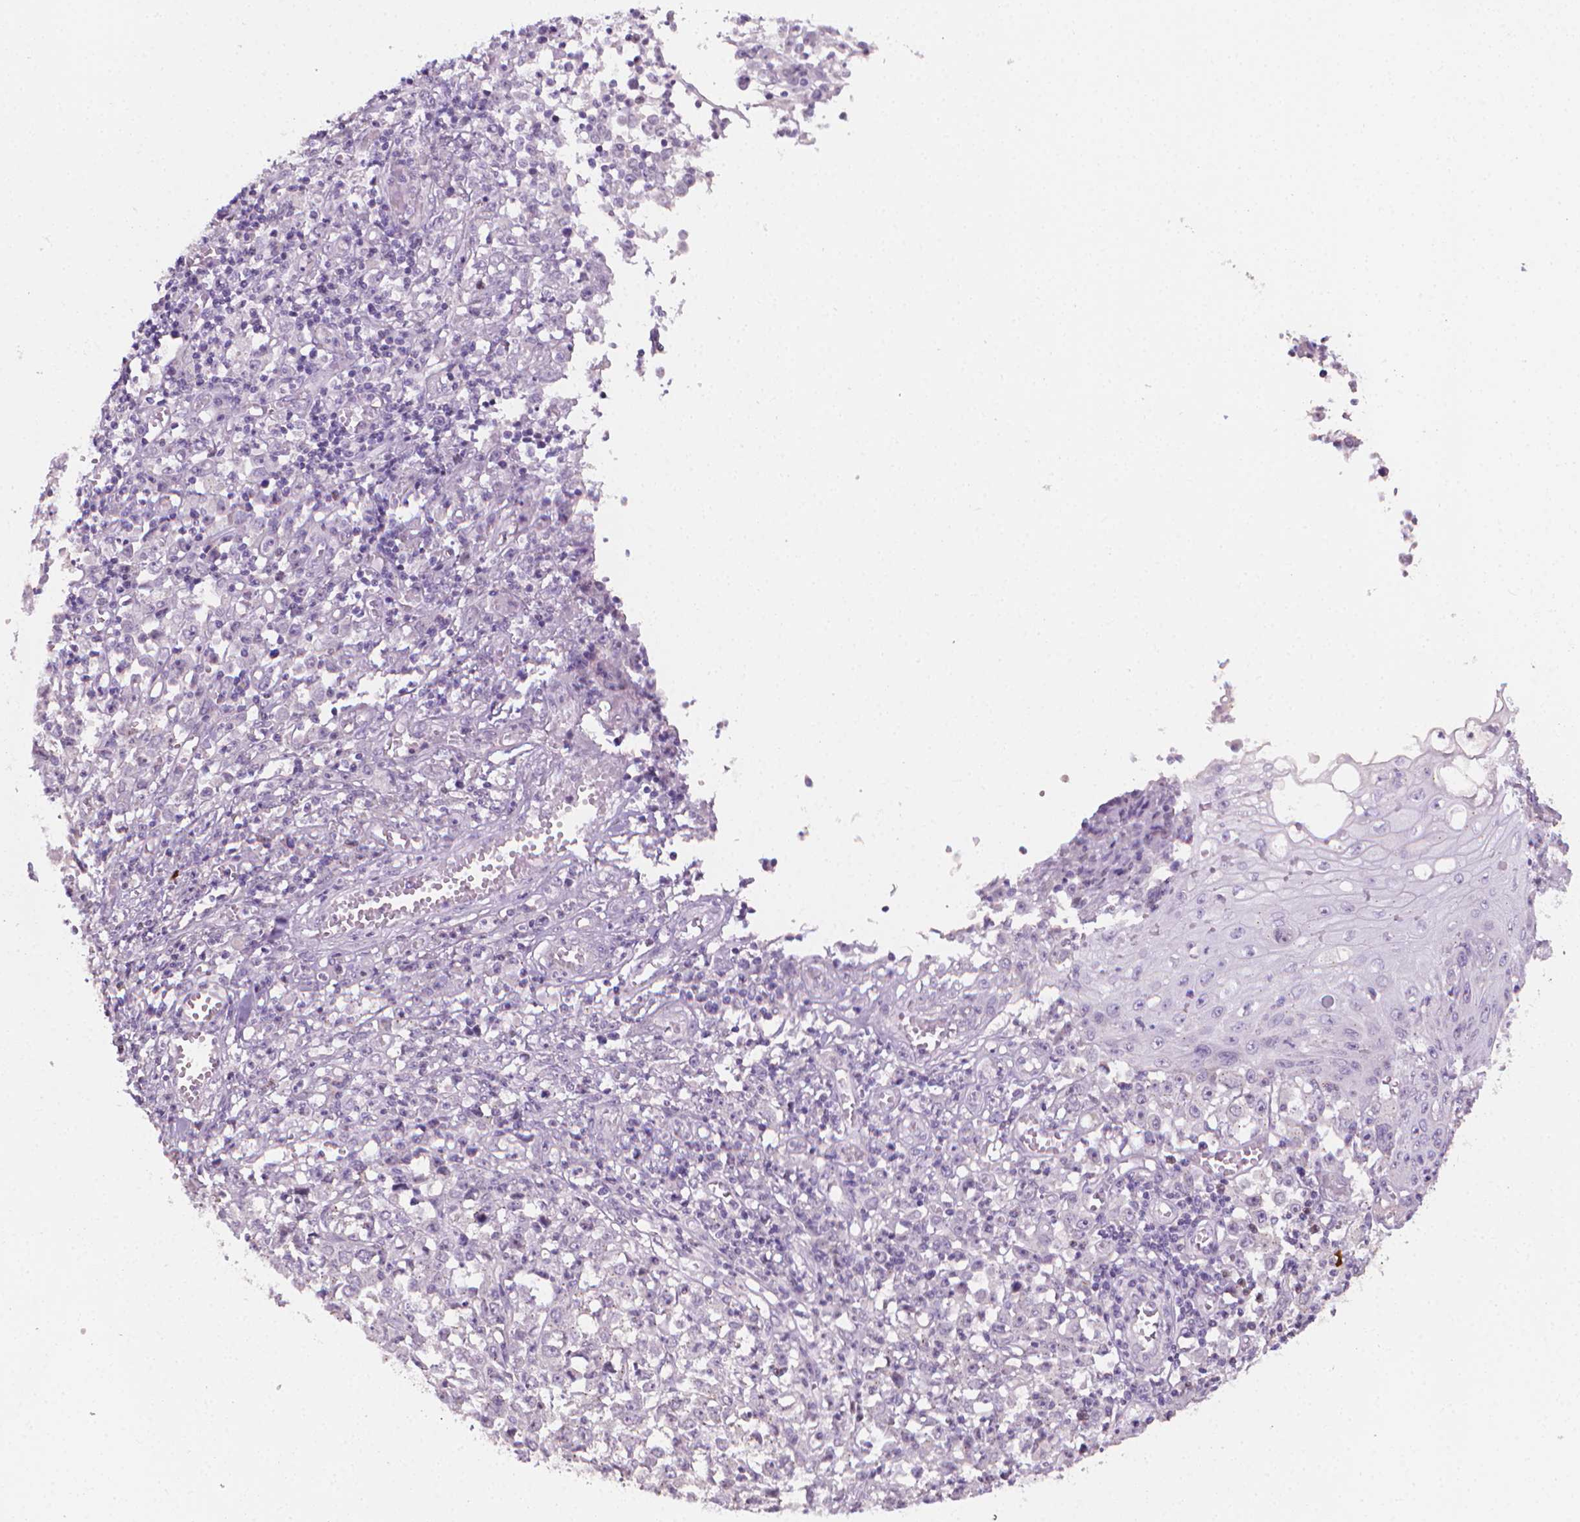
{"staining": {"intensity": "negative", "quantity": "none", "location": "none"}, "tissue": "stomach cancer", "cell_type": "Tumor cells", "image_type": "cancer", "snomed": [{"axis": "morphology", "description": "Adenocarcinoma, NOS"}, {"axis": "topography", "description": "Stomach, upper"}], "caption": "Tumor cells are negative for protein expression in human stomach cancer (adenocarcinoma).", "gene": "NCAN", "patient": {"sex": "male", "age": 70}}